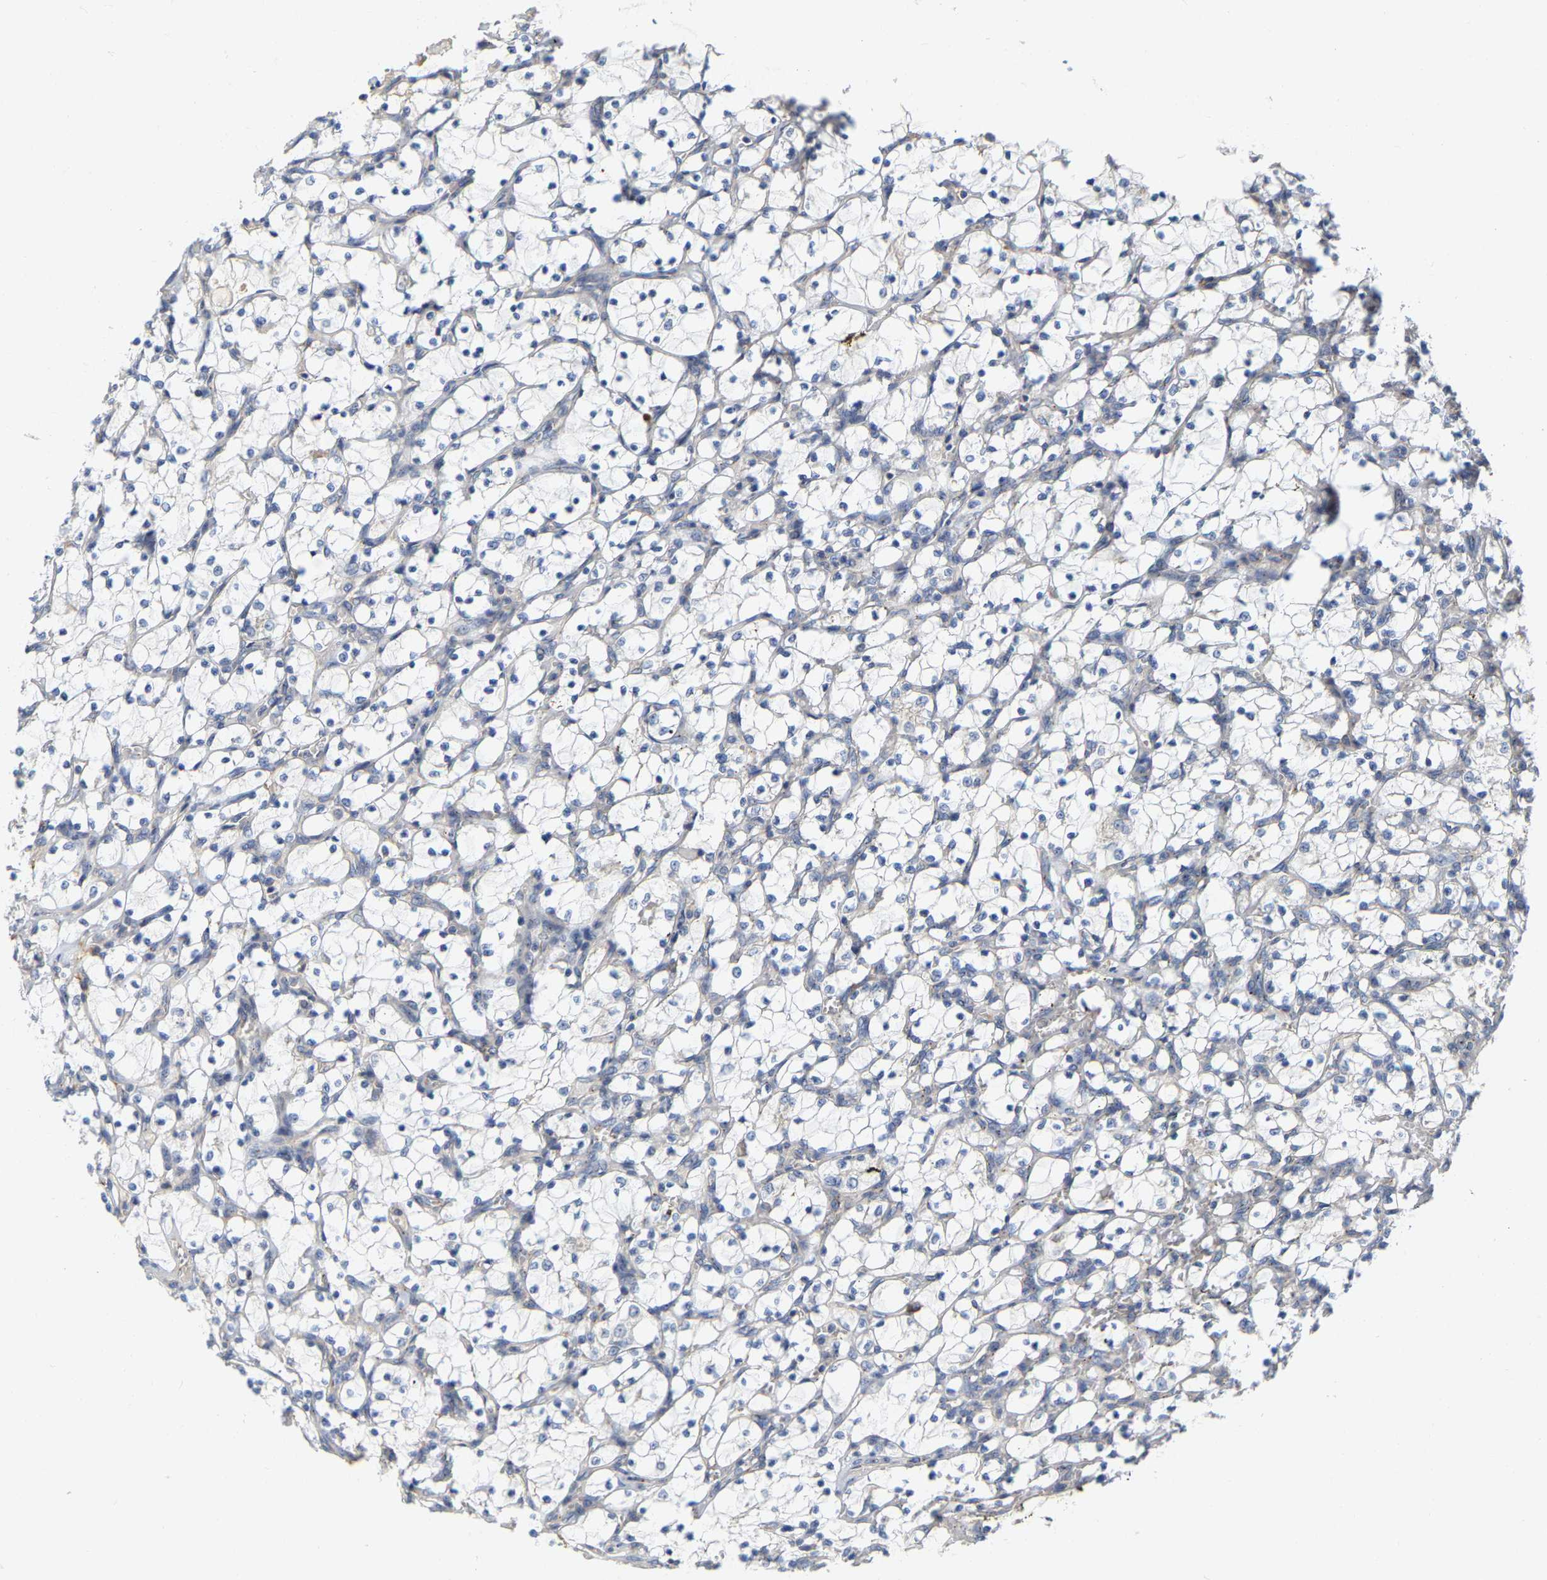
{"staining": {"intensity": "negative", "quantity": "none", "location": "none"}, "tissue": "renal cancer", "cell_type": "Tumor cells", "image_type": "cancer", "snomed": [{"axis": "morphology", "description": "Adenocarcinoma, NOS"}, {"axis": "topography", "description": "Kidney"}], "caption": "This is a photomicrograph of immunohistochemistry (IHC) staining of renal cancer (adenocarcinoma), which shows no positivity in tumor cells.", "gene": "PCNT", "patient": {"sex": "female", "age": 69}}